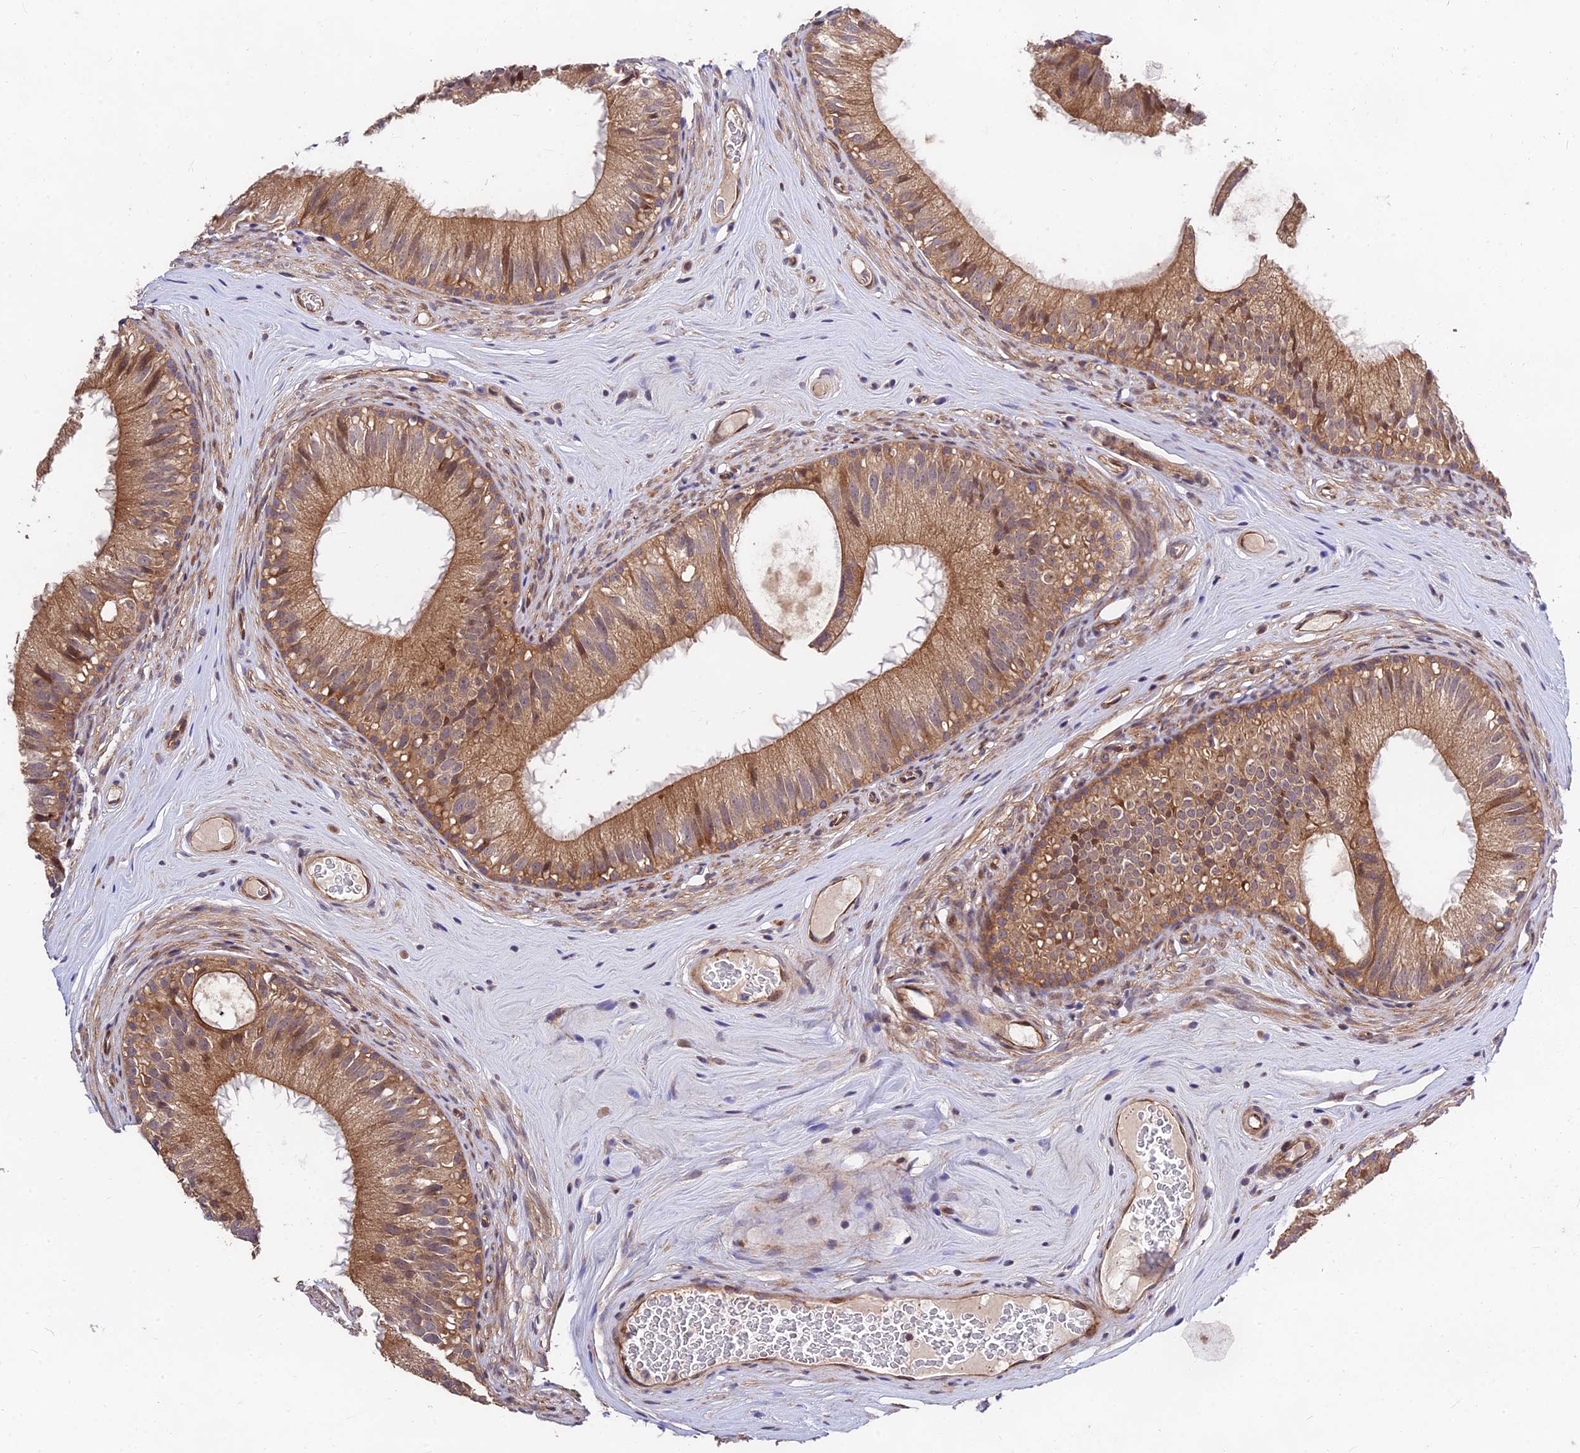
{"staining": {"intensity": "moderate", "quantity": ">75%", "location": "cytoplasmic/membranous"}, "tissue": "epididymis", "cell_type": "Glandular cells", "image_type": "normal", "snomed": [{"axis": "morphology", "description": "Normal tissue, NOS"}, {"axis": "topography", "description": "Epididymis"}], "caption": "Epididymis stained with a brown dye shows moderate cytoplasmic/membranous positive expression in about >75% of glandular cells.", "gene": "MKKS", "patient": {"sex": "male", "age": 45}}